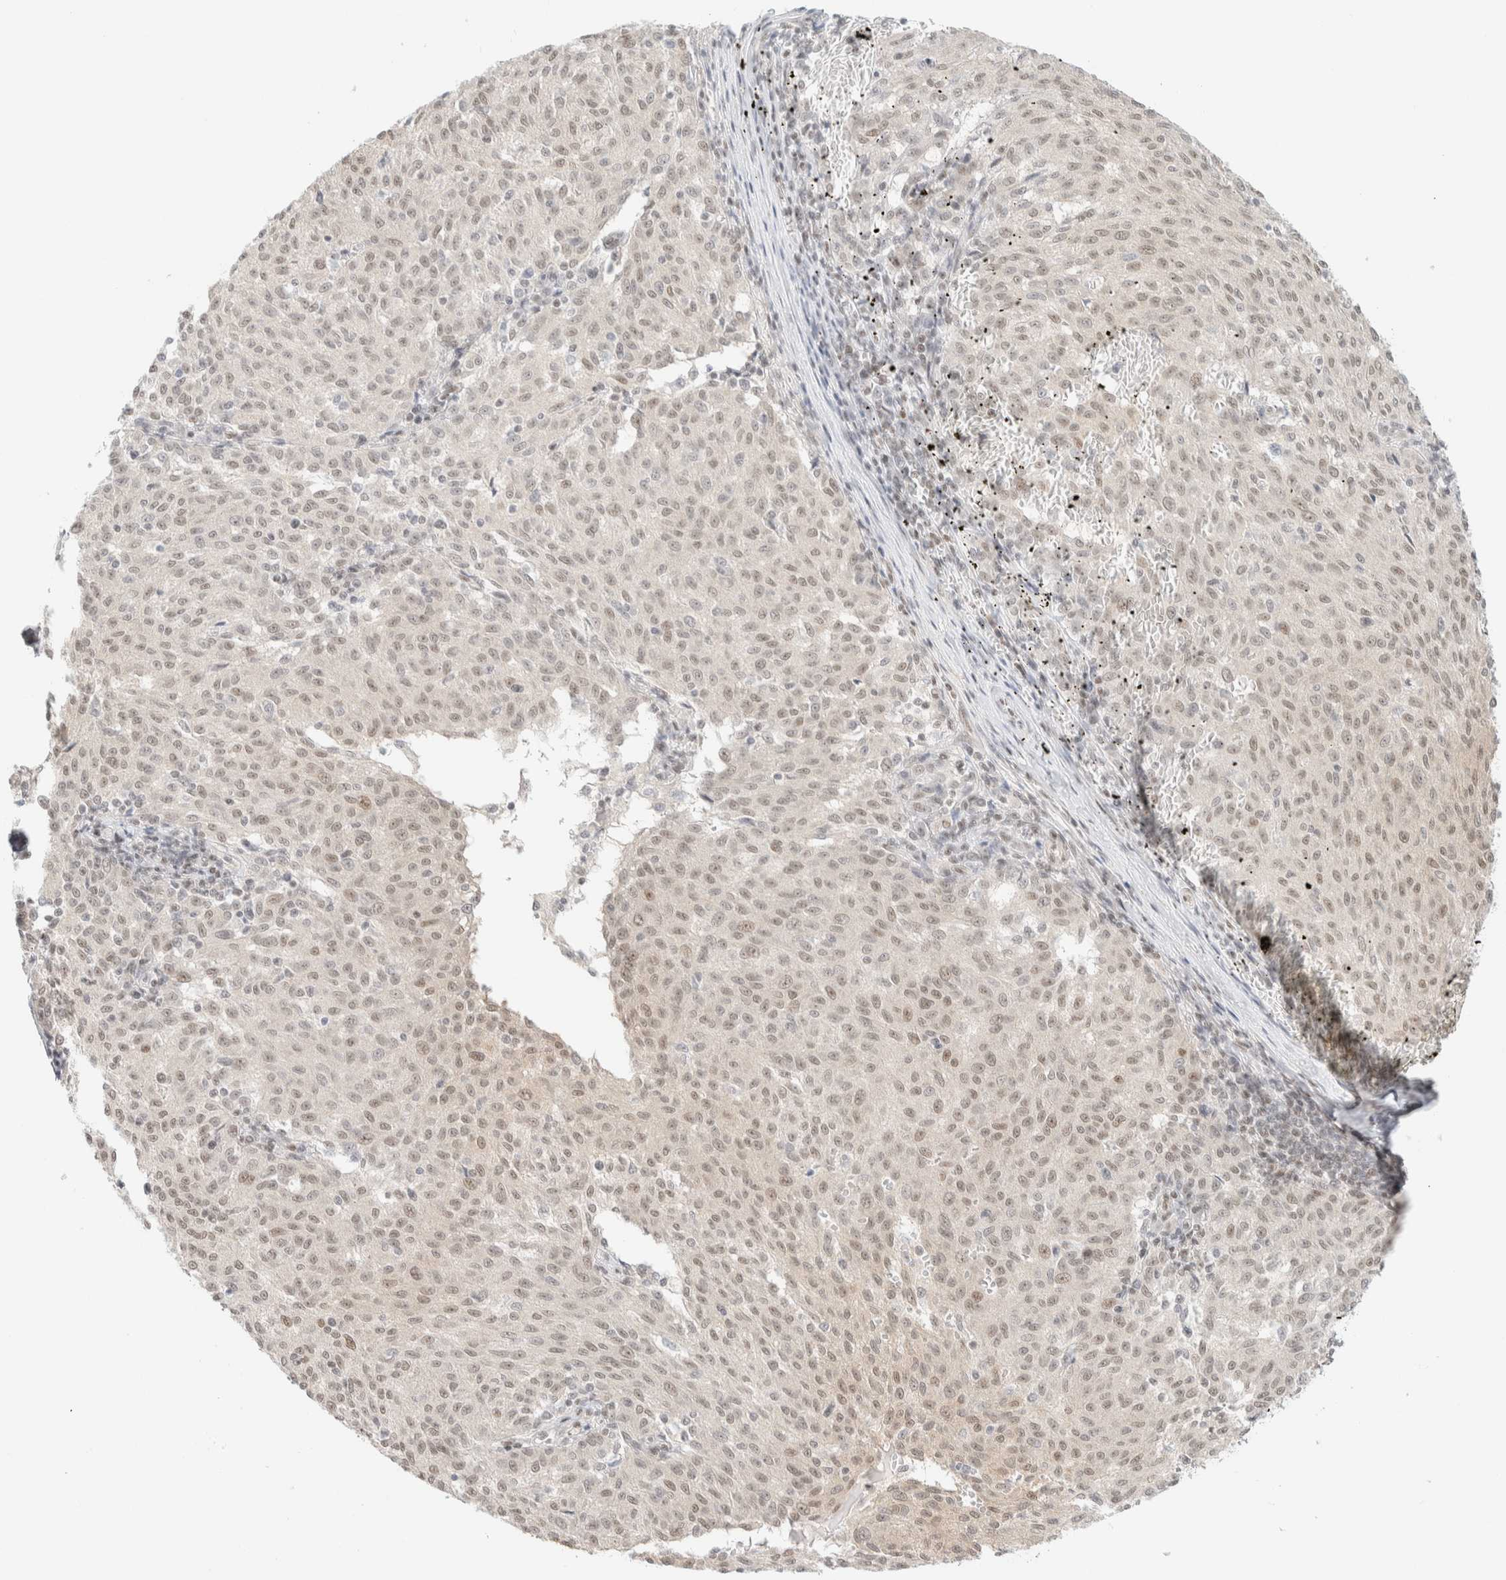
{"staining": {"intensity": "weak", "quantity": "25%-75%", "location": "nuclear"}, "tissue": "melanoma", "cell_type": "Tumor cells", "image_type": "cancer", "snomed": [{"axis": "morphology", "description": "Malignant melanoma, NOS"}, {"axis": "topography", "description": "Skin"}], "caption": "A photomicrograph of human malignant melanoma stained for a protein demonstrates weak nuclear brown staining in tumor cells. The staining was performed using DAB, with brown indicating positive protein expression. Nuclei are stained blue with hematoxylin.", "gene": "PYGO2", "patient": {"sex": "female", "age": 72}}